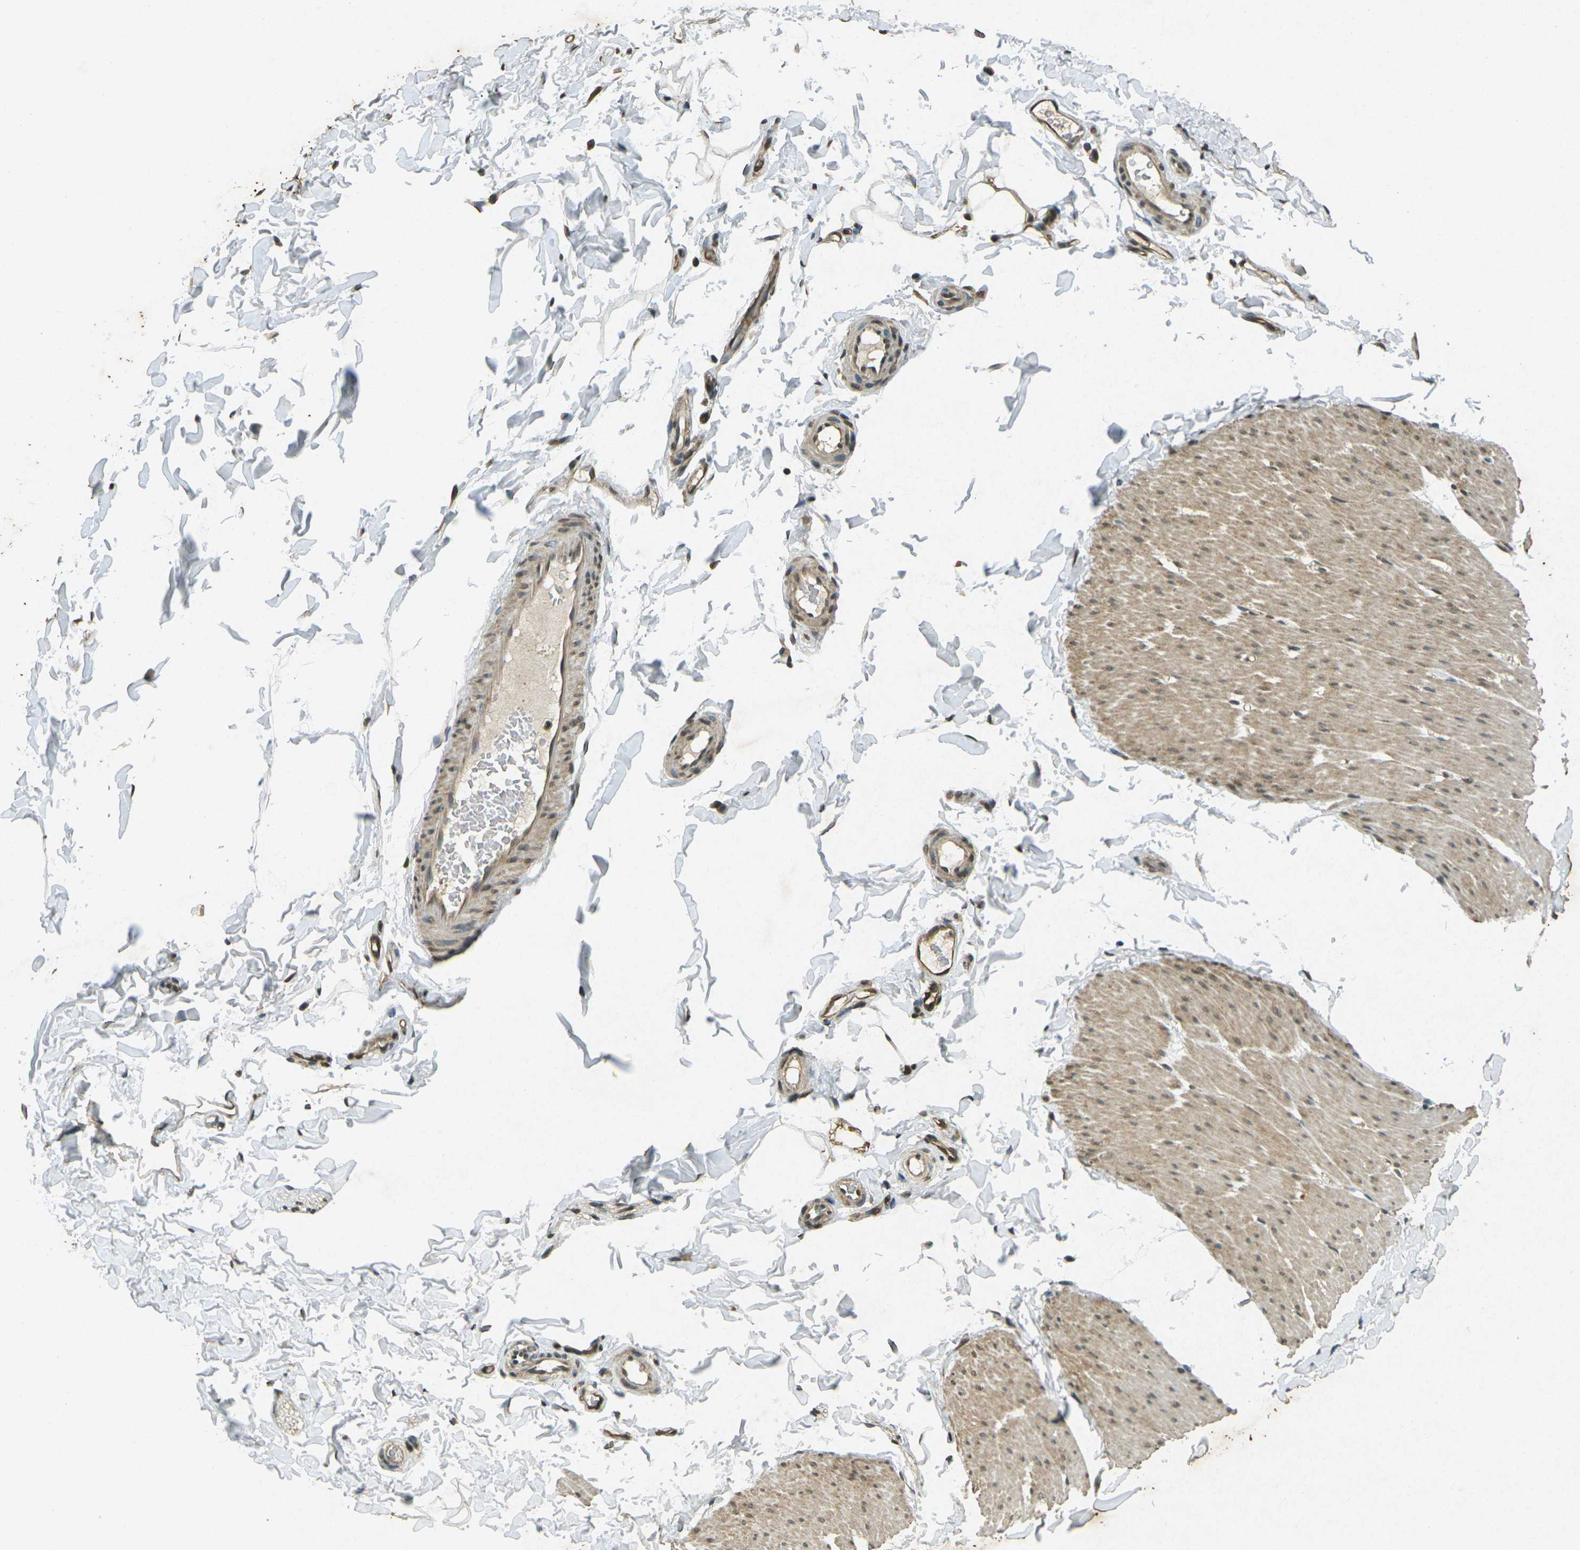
{"staining": {"intensity": "weak", "quantity": "<25%", "location": "cytoplasmic/membranous"}, "tissue": "smooth muscle", "cell_type": "Smooth muscle cells", "image_type": "normal", "snomed": [{"axis": "morphology", "description": "Normal tissue, NOS"}, {"axis": "topography", "description": "Smooth muscle"}, {"axis": "topography", "description": "Colon"}], "caption": "There is no significant expression in smooth muscle cells of smooth muscle.", "gene": "PDE2A", "patient": {"sex": "male", "age": 67}}